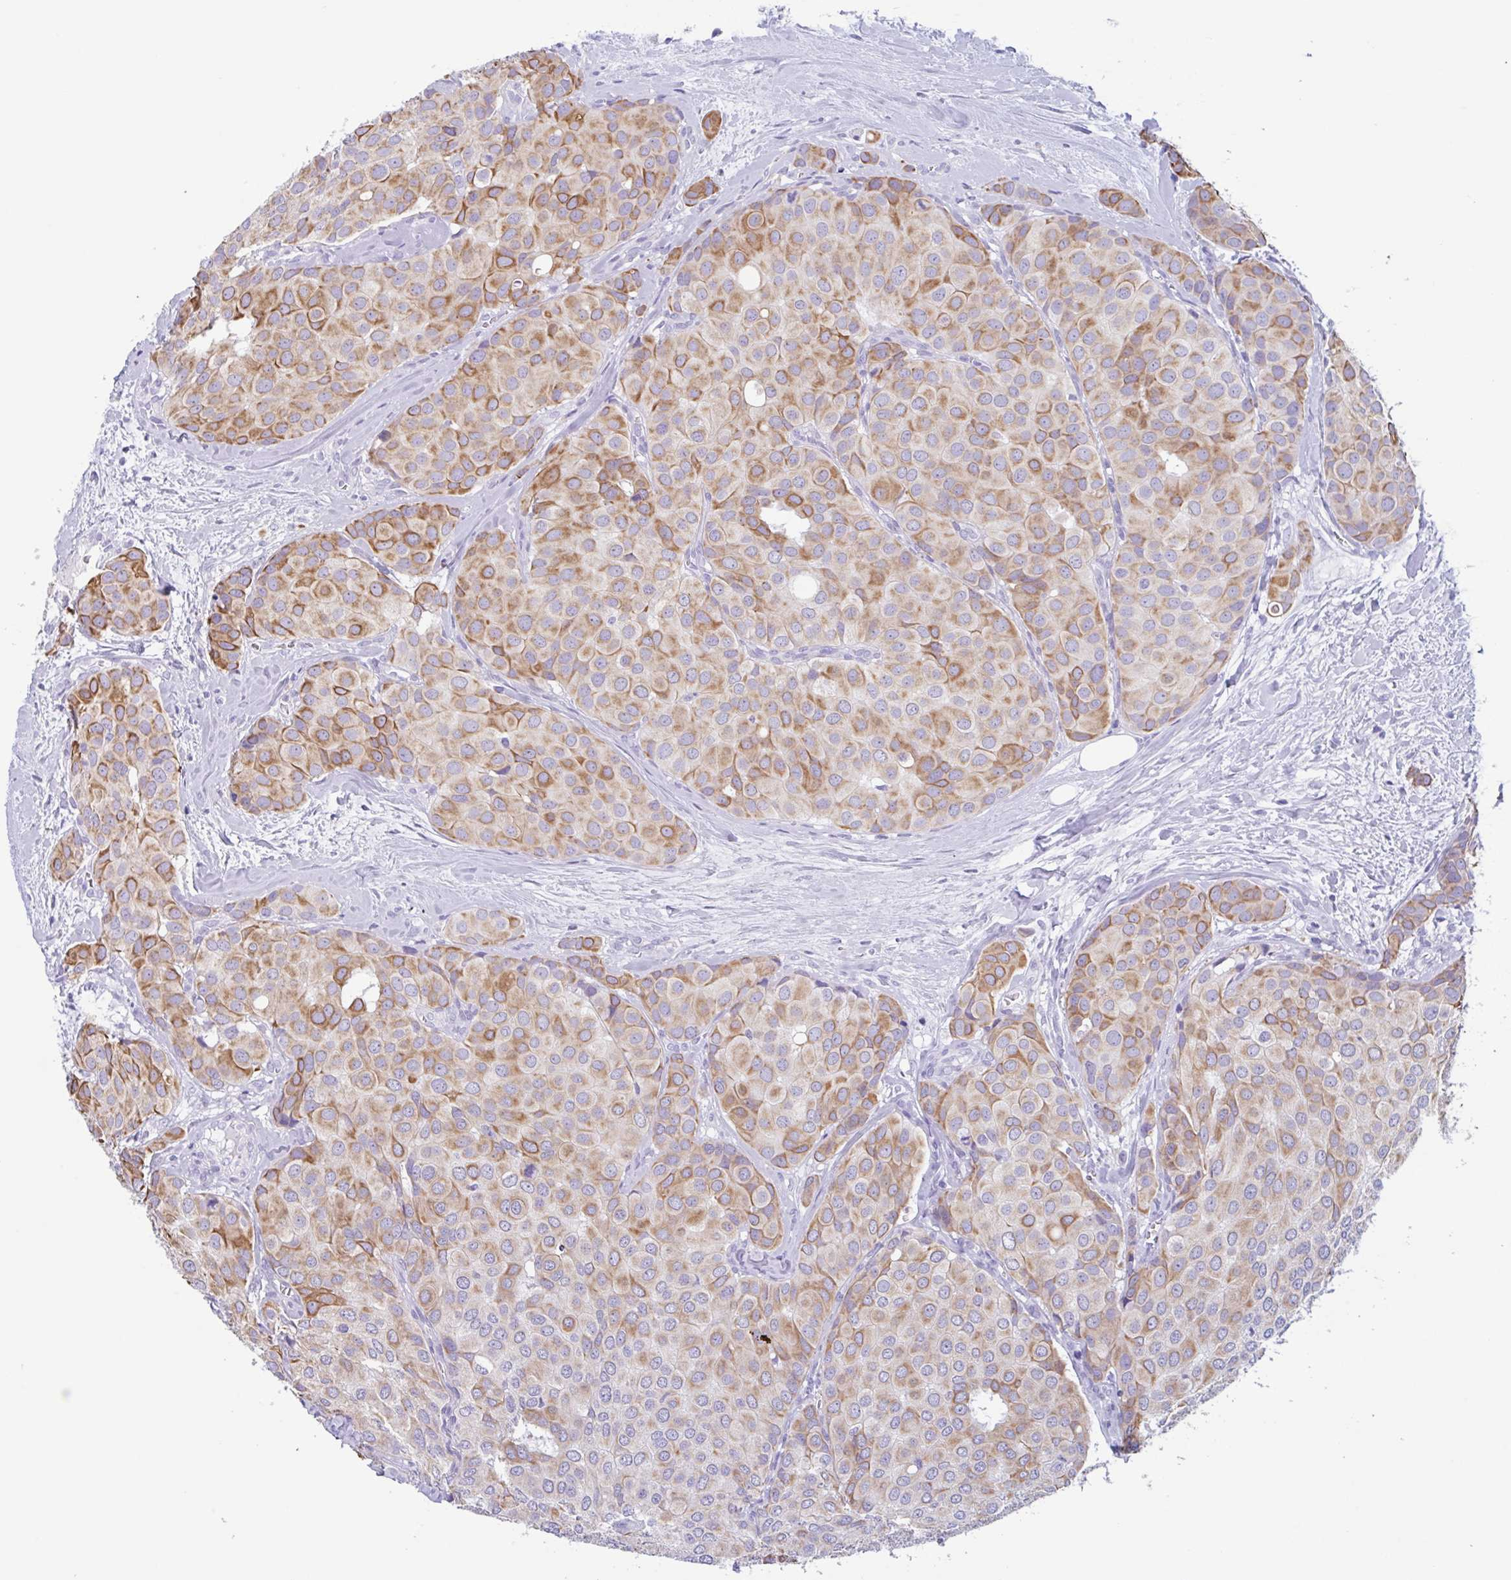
{"staining": {"intensity": "moderate", "quantity": ">75%", "location": "cytoplasmic/membranous"}, "tissue": "breast cancer", "cell_type": "Tumor cells", "image_type": "cancer", "snomed": [{"axis": "morphology", "description": "Duct carcinoma"}, {"axis": "topography", "description": "Breast"}], "caption": "High-power microscopy captured an immunohistochemistry (IHC) photomicrograph of breast infiltrating ductal carcinoma, revealing moderate cytoplasmic/membranous positivity in approximately >75% of tumor cells.", "gene": "DTWD2", "patient": {"sex": "female", "age": 70}}